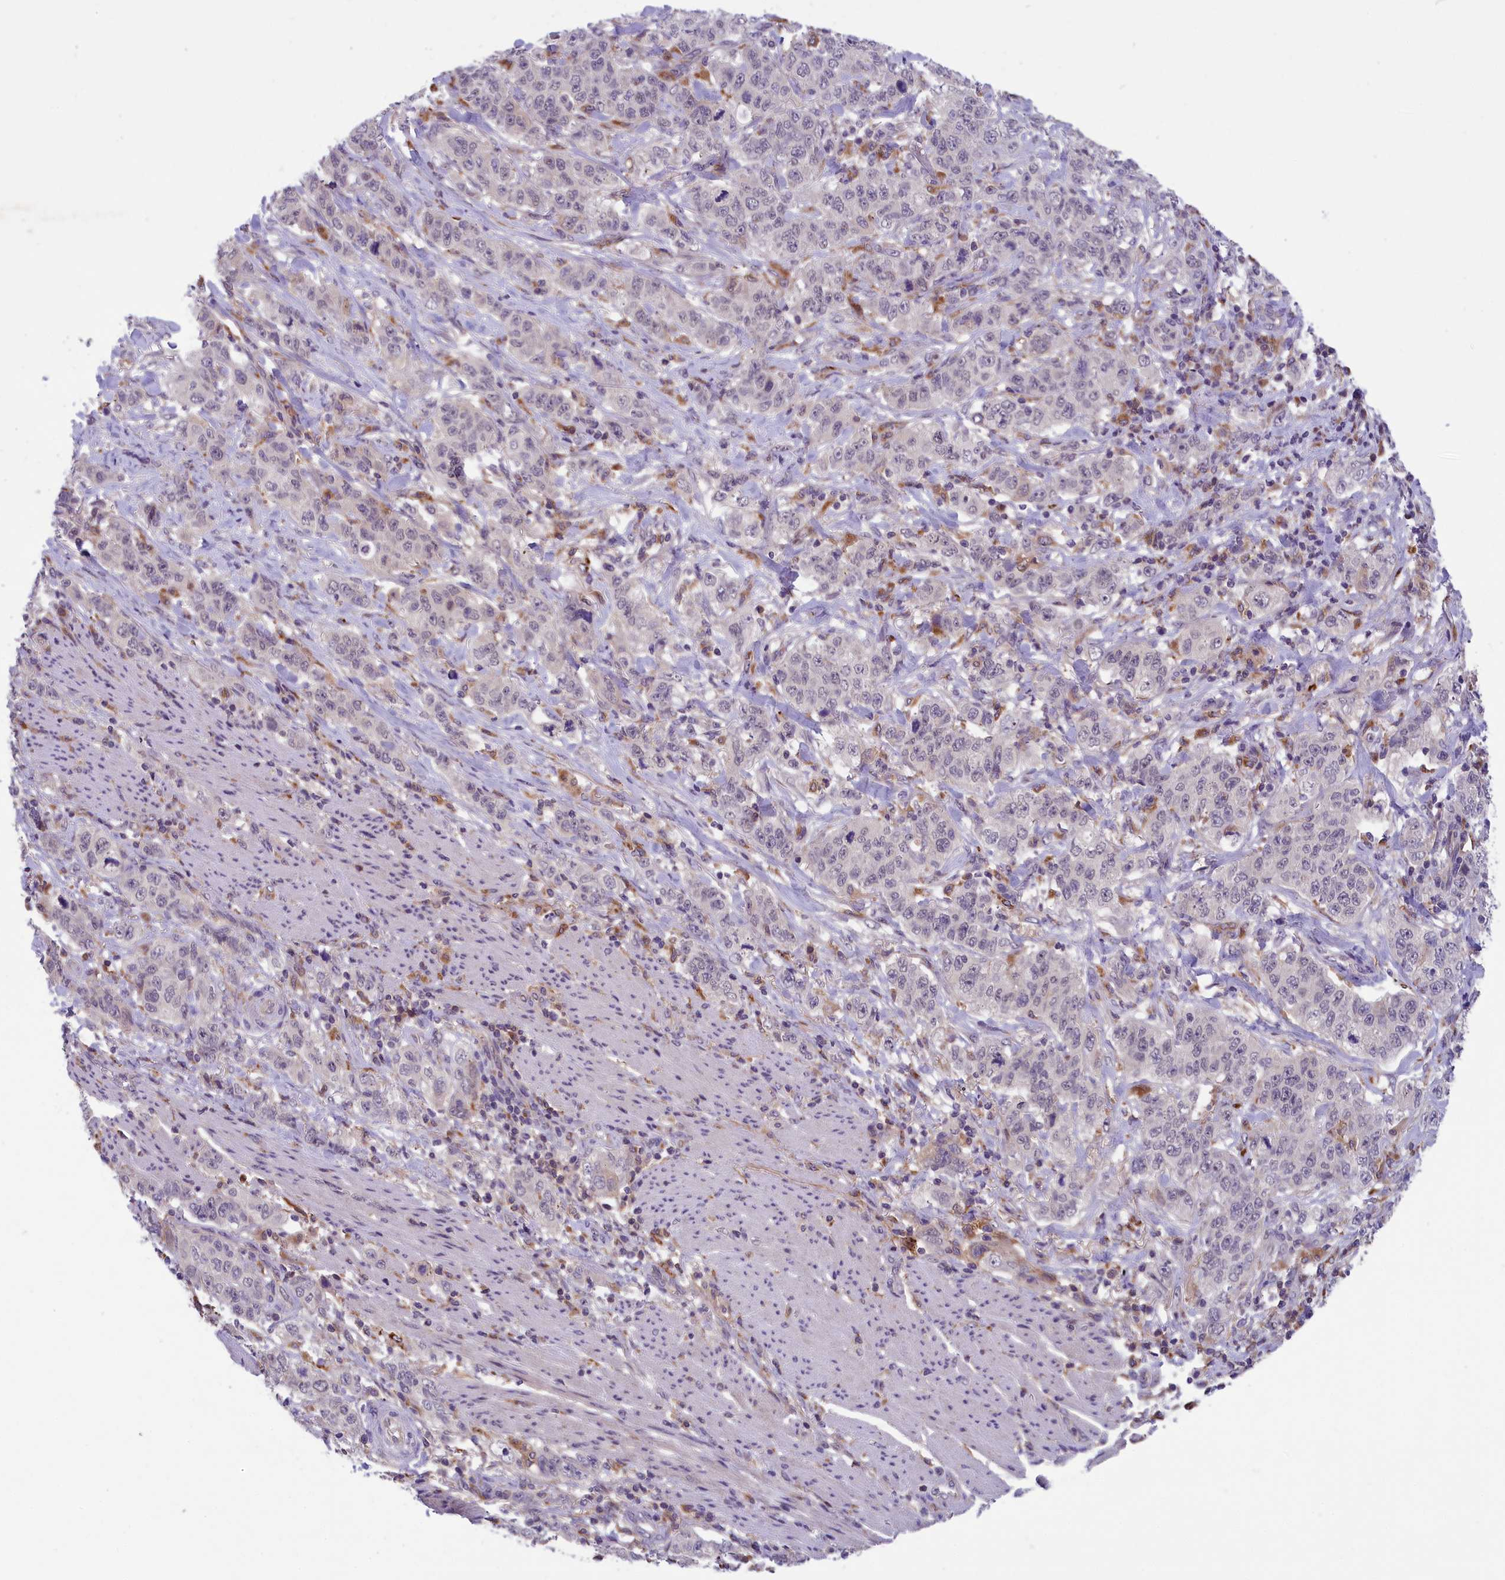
{"staining": {"intensity": "negative", "quantity": "none", "location": "none"}, "tissue": "stomach cancer", "cell_type": "Tumor cells", "image_type": "cancer", "snomed": [{"axis": "morphology", "description": "Adenocarcinoma, NOS"}, {"axis": "topography", "description": "Stomach"}], "caption": "High magnification brightfield microscopy of adenocarcinoma (stomach) stained with DAB (brown) and counterstained with hematoxylin (blue): tumor cells show no significant positivity.", "gene": "STYX", "patient": {"sex": "male", "age": 48}}